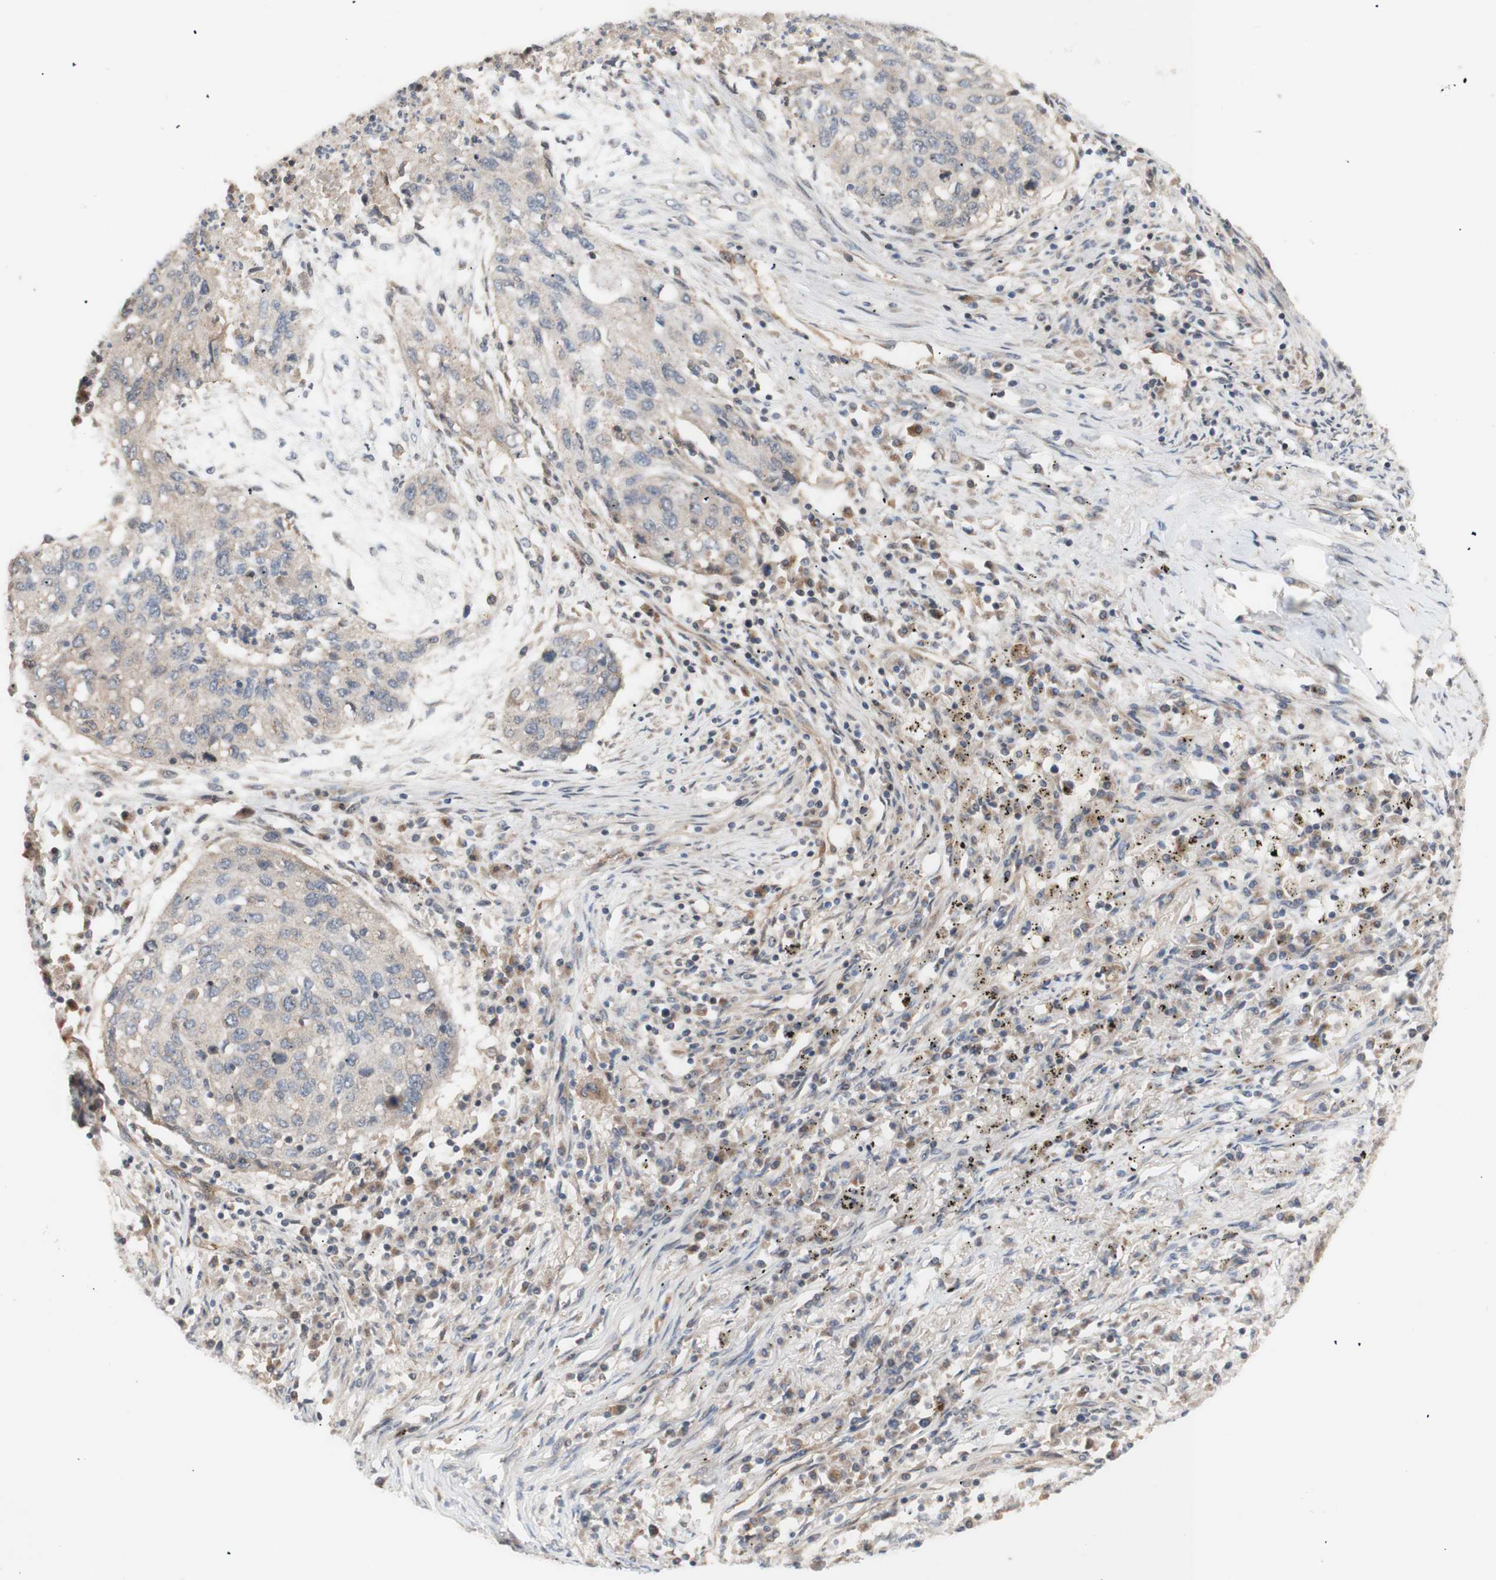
{"staining": {"intensity": "weak", "quantity": "25%-75%", "location": "cytoplasmic/membranous"}, "tissue": "lung cancer", "cell_type": "Tumor cells", "image_type": "cancer", "snomed": [{"axis": "morphology", "description": "Squamous cell carcinoma, NOS"}, {"axis": "topography", "description": "Lung"}], "caption": "The histopathology image shows immunohistochemical staining of squamous cell carcinoma (lung). There is weak cytoplasmic/membranous expression is present in about 25%-75% of tumor cells.", "gene": "DYNLRB1", "patient": {"sex": "female", "age": 63}}